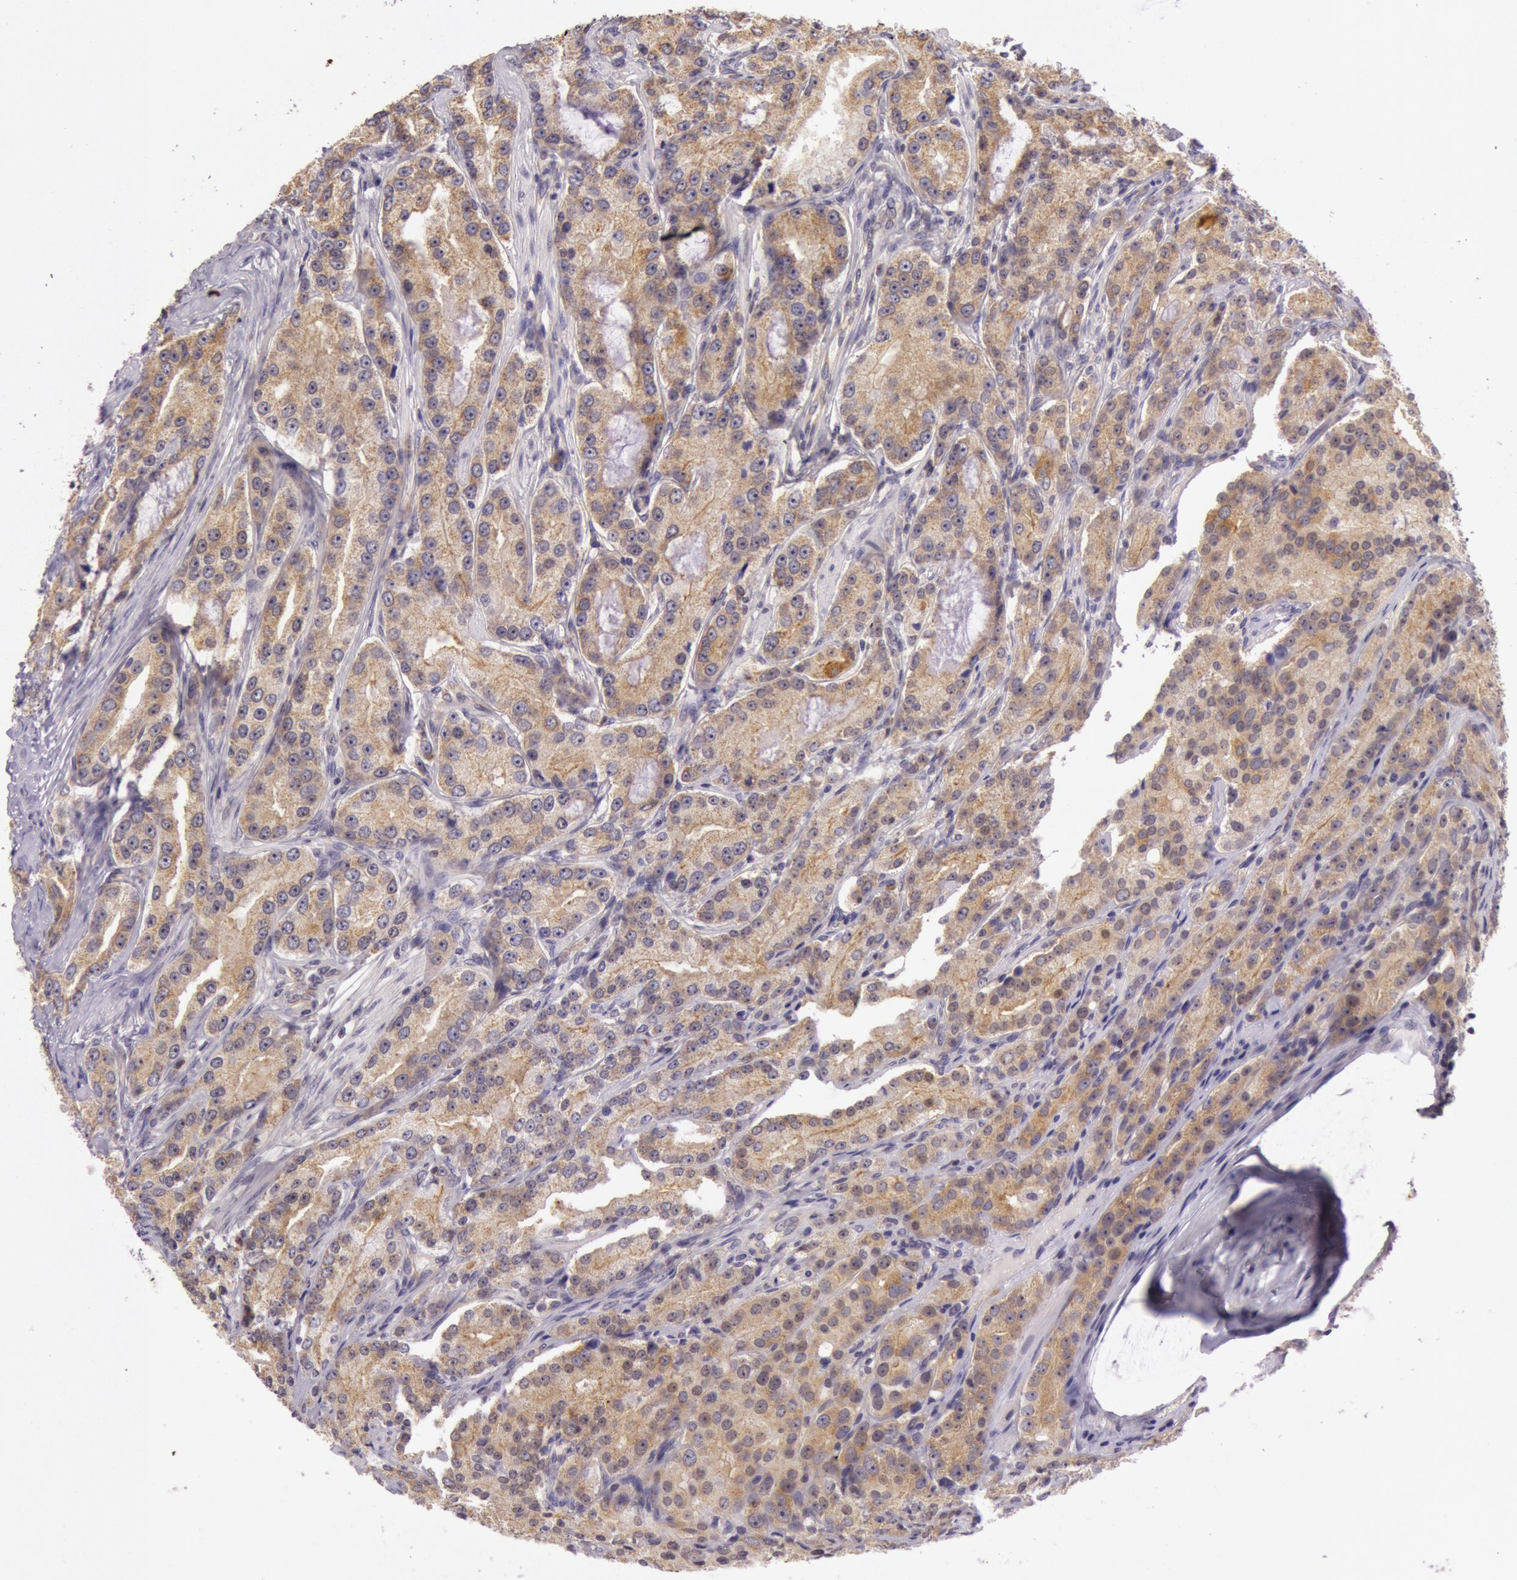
{"staining": {"intensity": "moderate", "quantity": ">75%", "location": "cytoplasmic/membranous,nuclear"}, "tissue": "prostate cancer", "cell_type": "Tumor cells", "image_type": "cancer", "snomed": [{"axis": "morphology", "description": "Adenocarcinoma, Medium grade"}, {"axis": "topography", "description": "Prostate"}], "caption": "Immunohistochemical staining of human prostate cancer (adenocarcinoma (medium-grade)) exhibits moderate cytoplasmic/membranous and nuclear protein staining in about >75% of tumor cells. (brown staining indicates protein expression, while blue staining denotes nuclei).", "gene": "CDK16", "patient": {"sex": "male", "age": 72}}